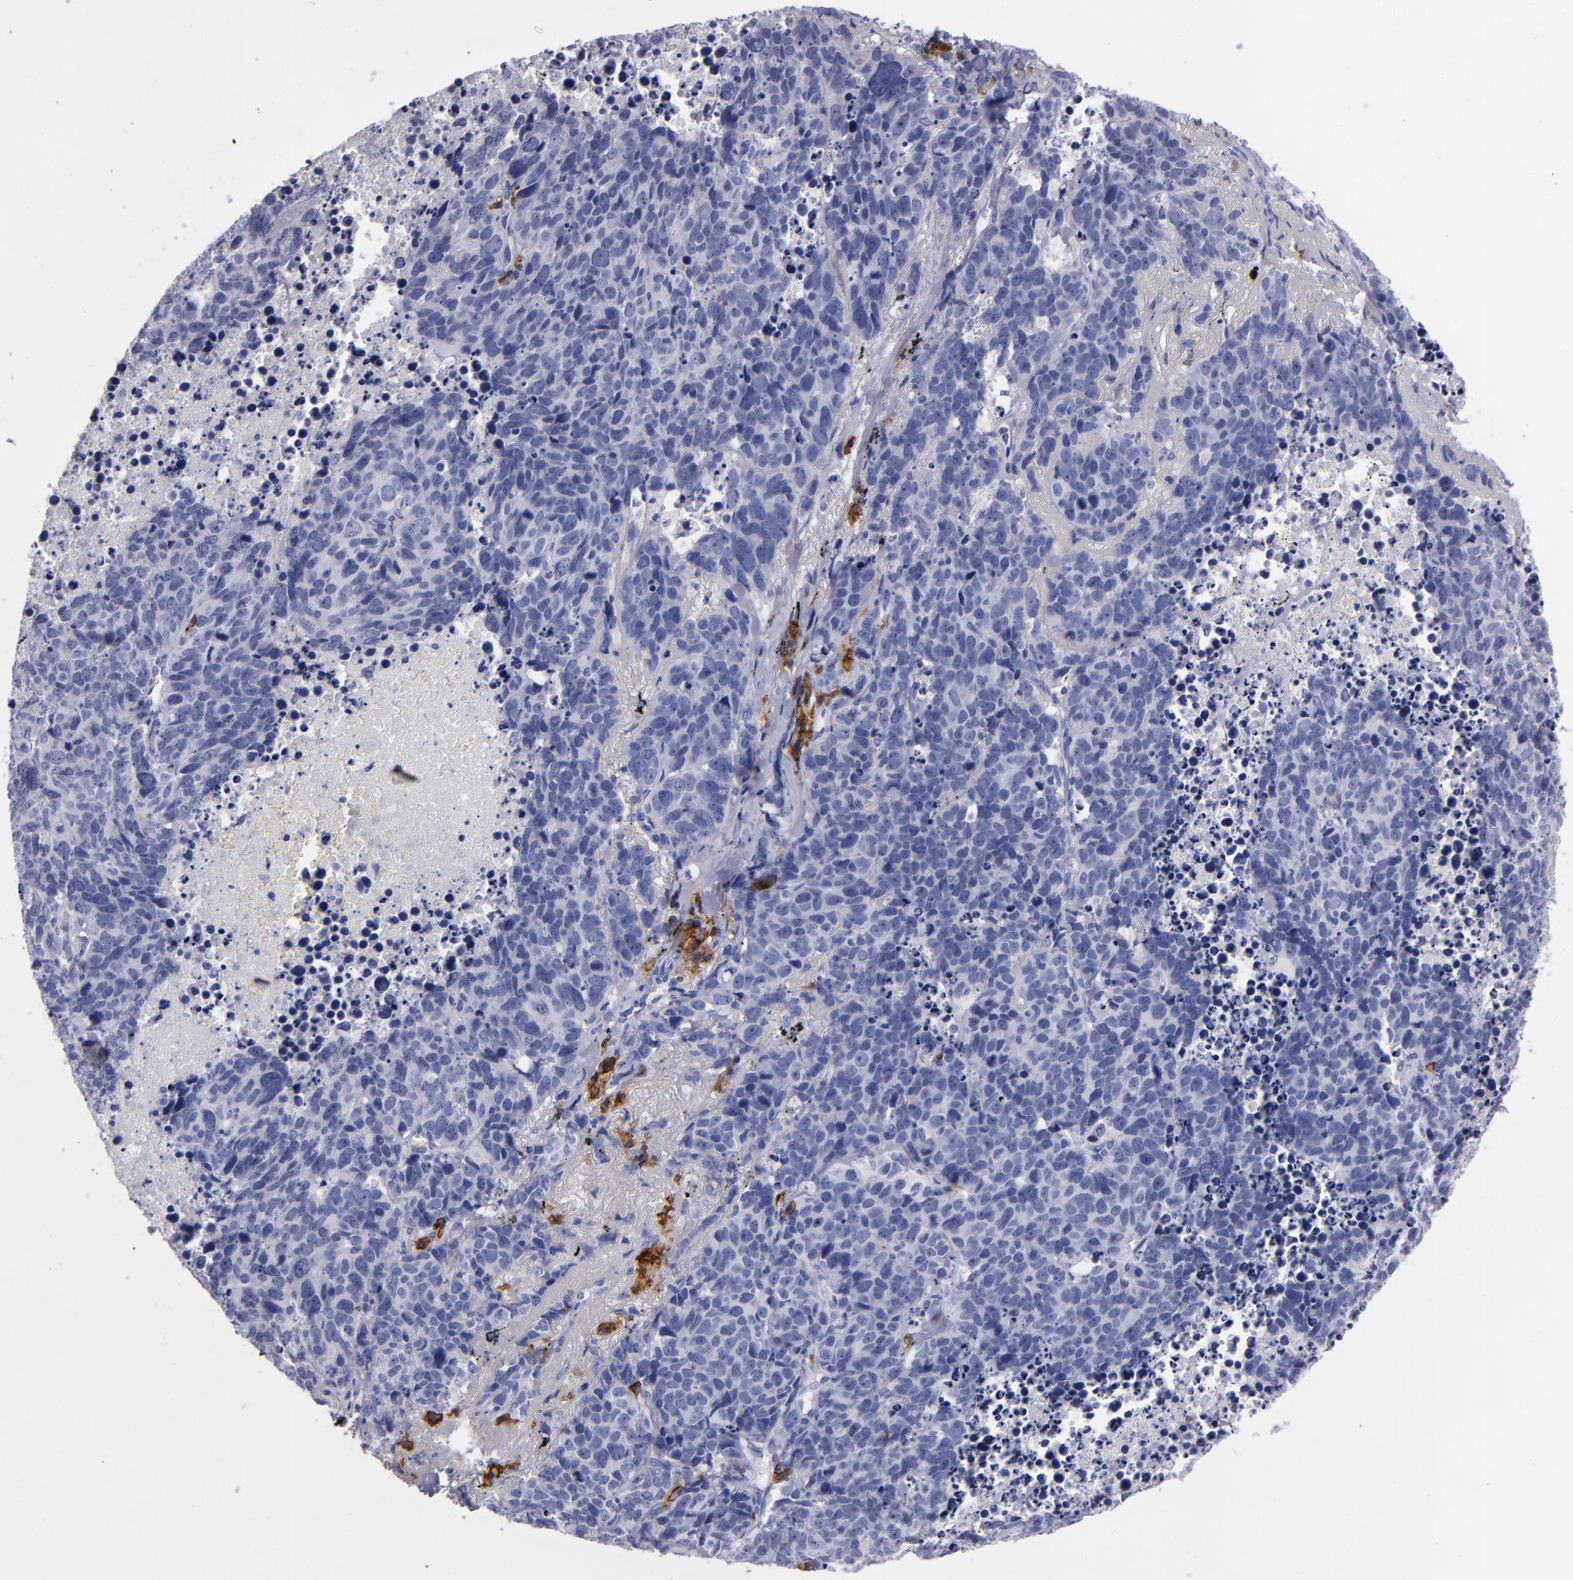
{"staining": {"intensity": "negative", "quantity": "none", "location": "none"}, "tissue": "lung cancer", "cell_type": "Tumor cells", "image_type": "cancer", "snomed": [{"axis": "morphology", "description": "Carcinoid, malignant, NOS"}, {"axis": "topography", "description": "Lung"}], "caption": "DAB (3,3'-diaminobenzidine) immunohistochemical staining of lung malignant carcinoid shows no significant positivity in tumor cells.", "gene": "CD38", "patient": {"sex": "male", "age": 60}}